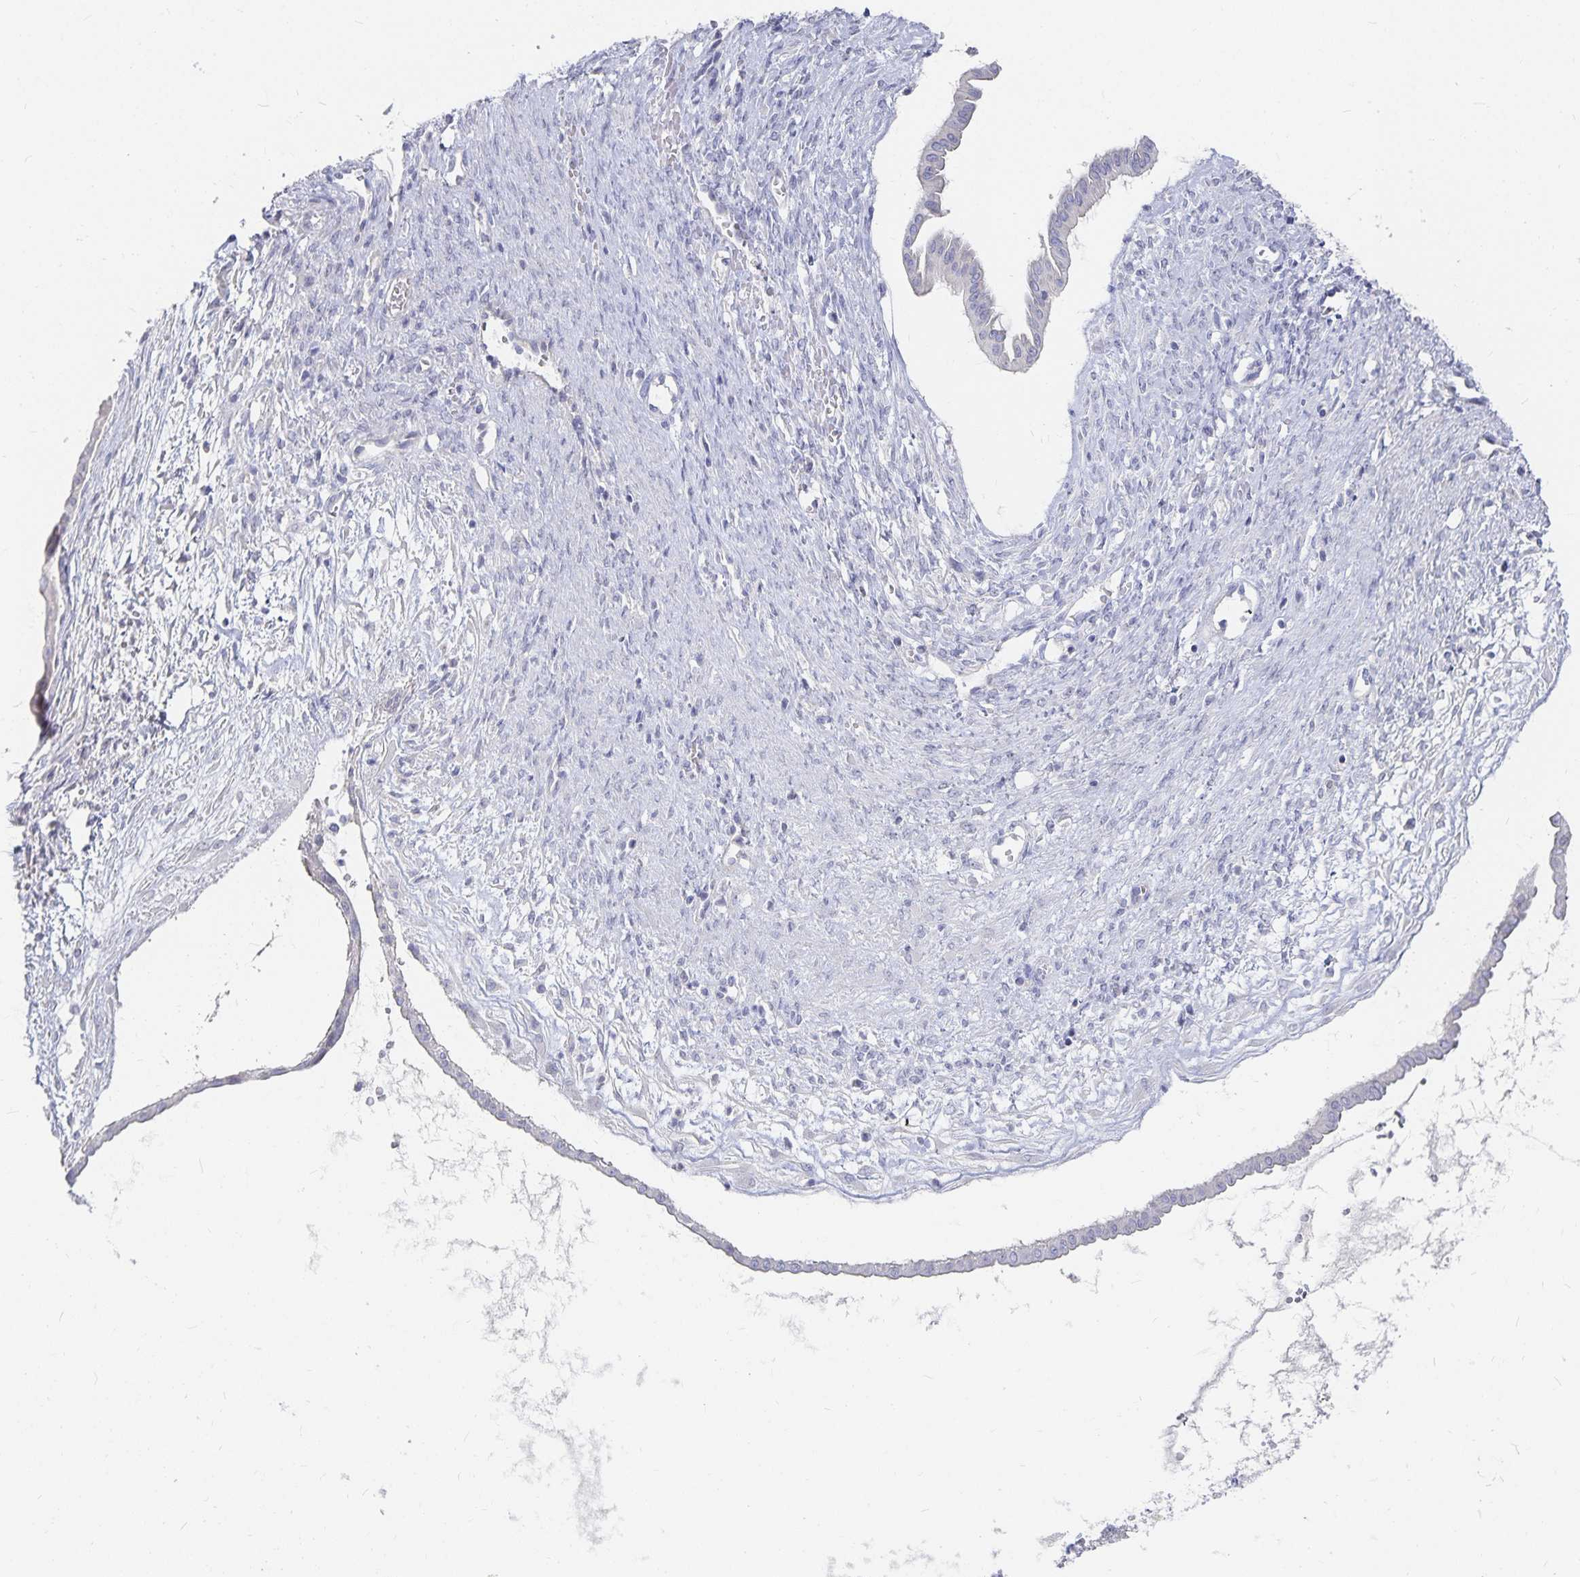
{"staining": {"intensity": "negative", "quantity": "none", "location": "none"}, "tissue": "ovarian cancer", "cell_type": "Tumor cells", "image_type": "cancer", "snomed": [{"axis": "morphology", "description": "Cystadenocarcinoma, mucinous, NOS"}, {"axis": "topography", "description": "Ovary"}], "caption": "This is an immunohistochemistry micrograph of ovarian cancer. There is no staining in tumor cells.", "gene": "DNAH9", "patient": {"sex": "female", "age": 73}}